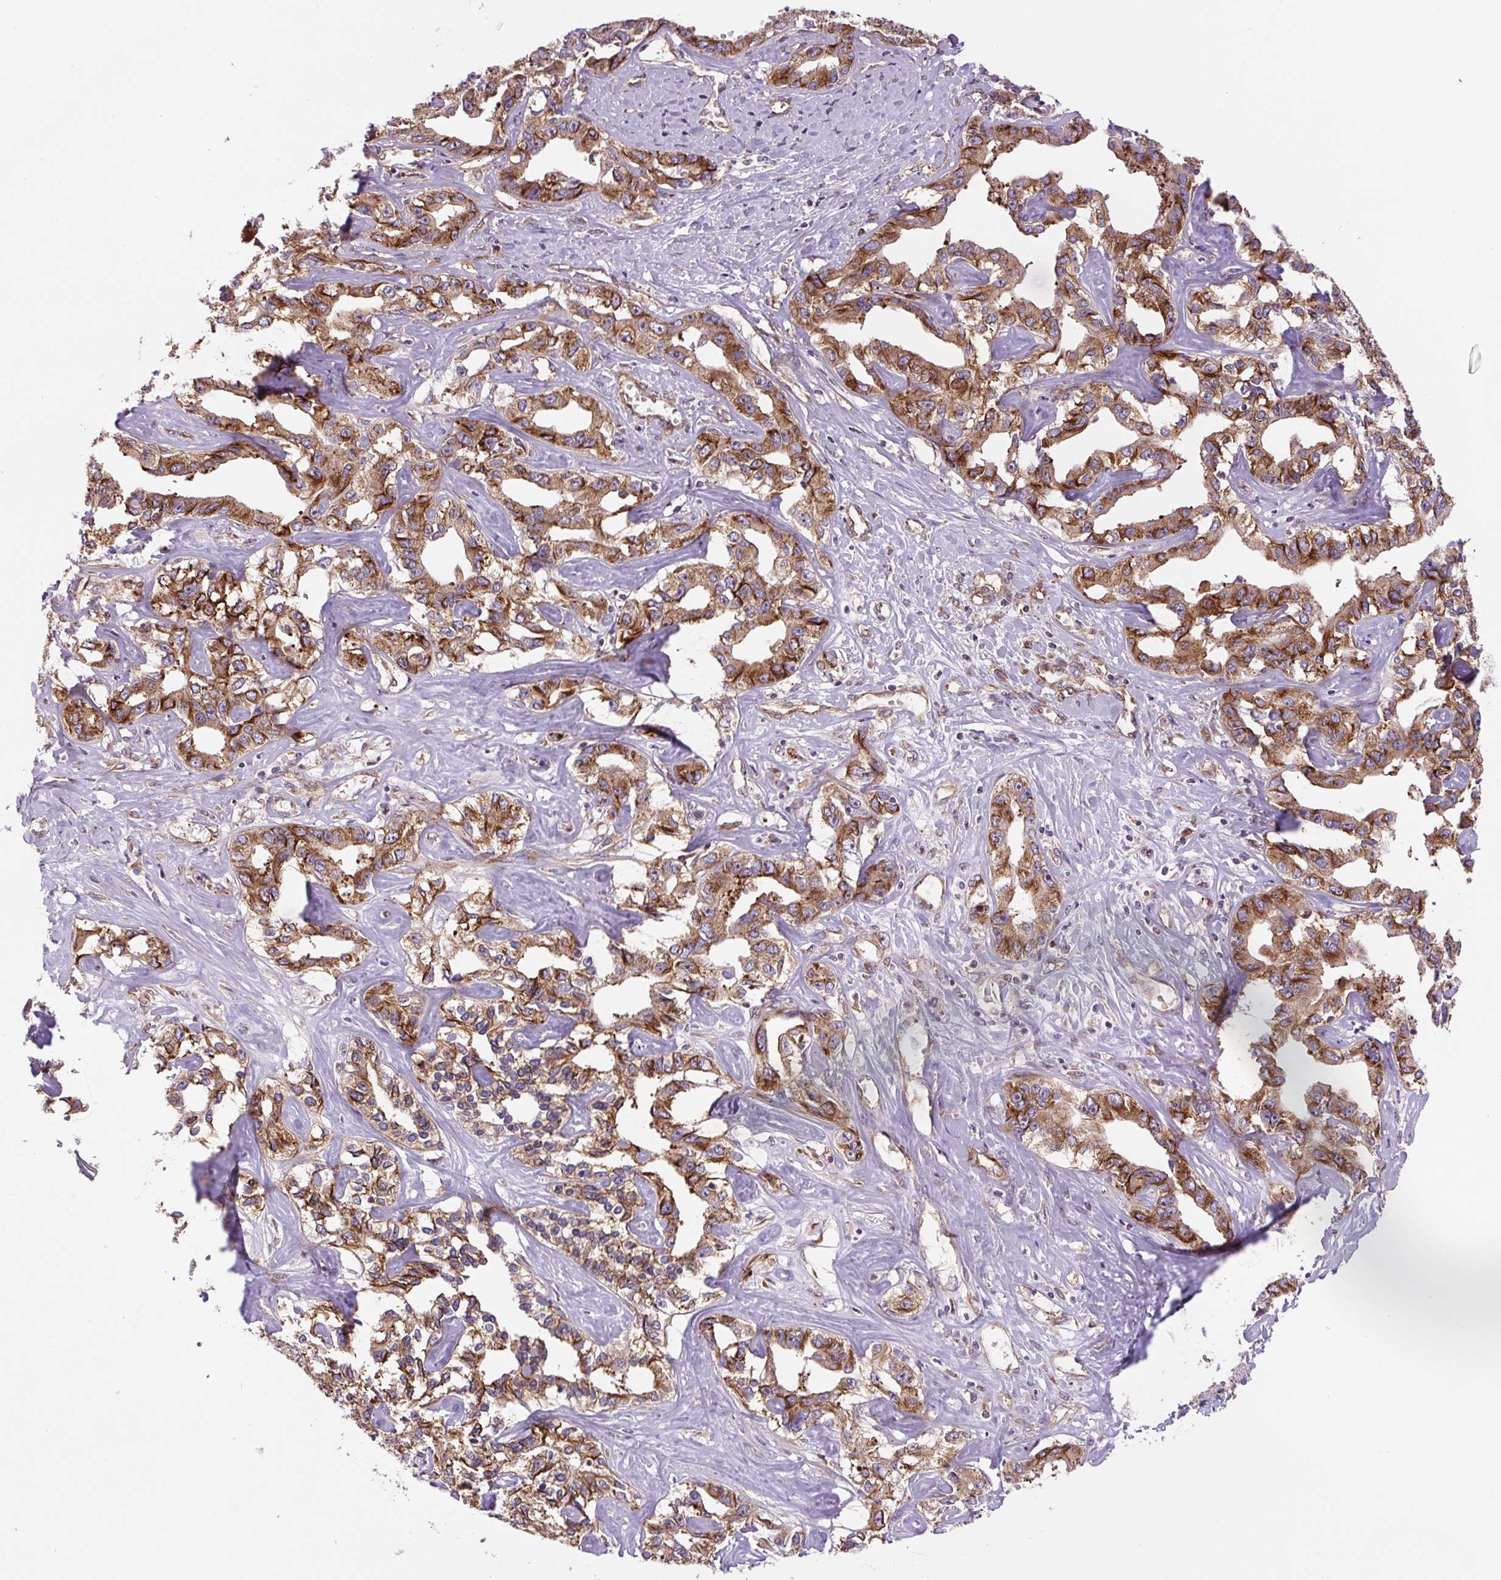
{"staining": {"intensity": "strong", "quantity": ">75%", "location": "cytoplasmic/membranous"}, "tissue": "liver cancer", "cell_type": "Tumor cells", "image_type": "cancer", "snomed": [{"axis": "morphology", "description": "Cholangiocarcinoma"}, {"axis": "topography", "description": "Liver"}], "caption": "Liver cholangiocarcinoma stained for a protein exhibits strong cytoplasmic/membranous positivity in tumor cells. (Stains: DAB in brown, nuclei in blue, Microscopy: brightfield microscopy at high magnification).", "gene": "SEPTIN10", "patient": {"sex": "male", "age": 59}}